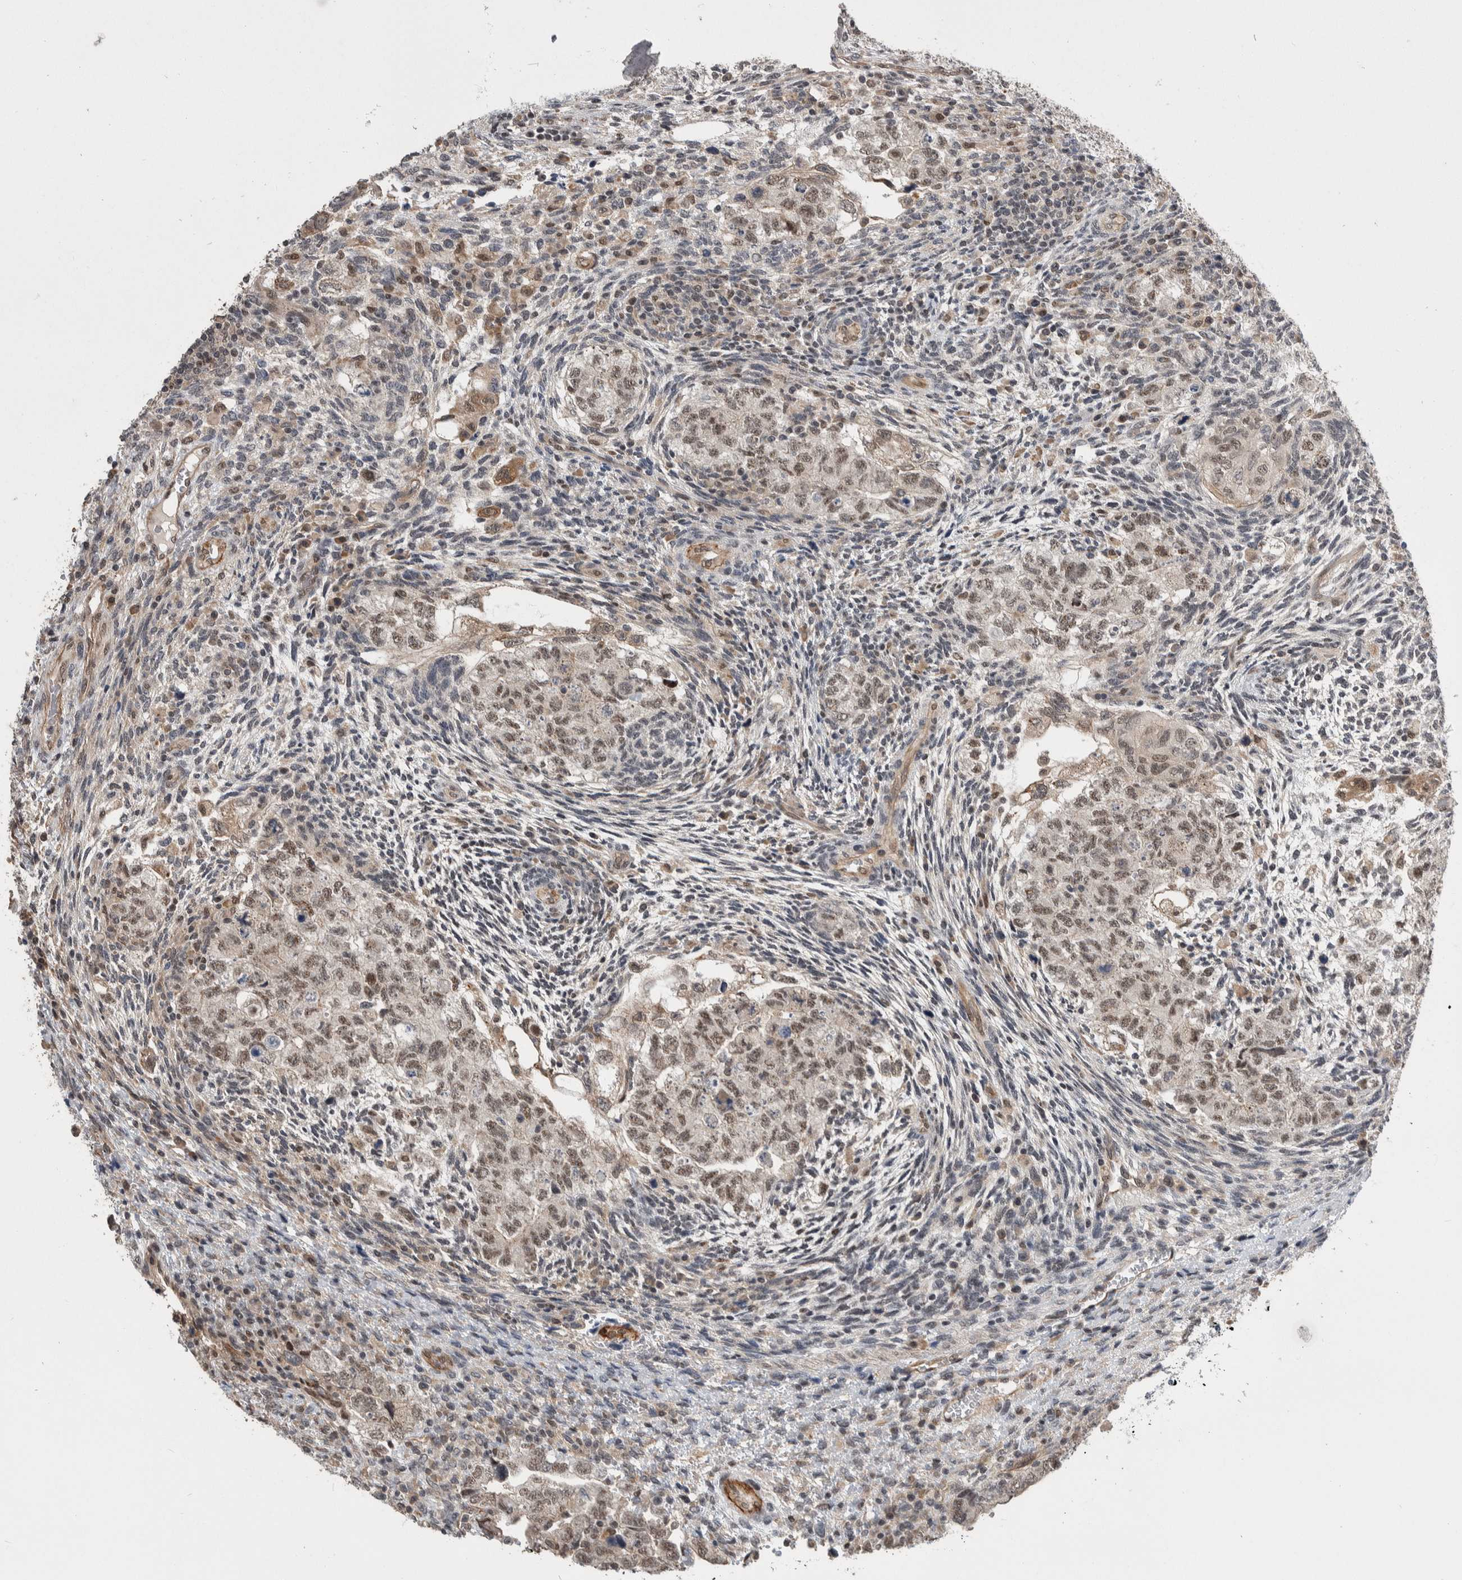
{"staining": {"intensity": "weak", "quantity": ">75%", "location": "nuclear"}, "tissue": "testis cancer", "cell_type": "Tumor cells", "image_type": "cancer", "snomed": [{"axis": "morphology", "description": "Normal tissue, NOS"}, {"axis": "morphology", "description": "Carcinoma, Embryonal, NOS"}, {"axis": "topography", "description": "Testis"}], "caption": "A micrograph of embryonal carcinoma (testis) stained for a protein reveals weak nuclear brown staining in tumor cells.", "gene": "PRDM4", "patient": {"sex": "male", "age": 36}}